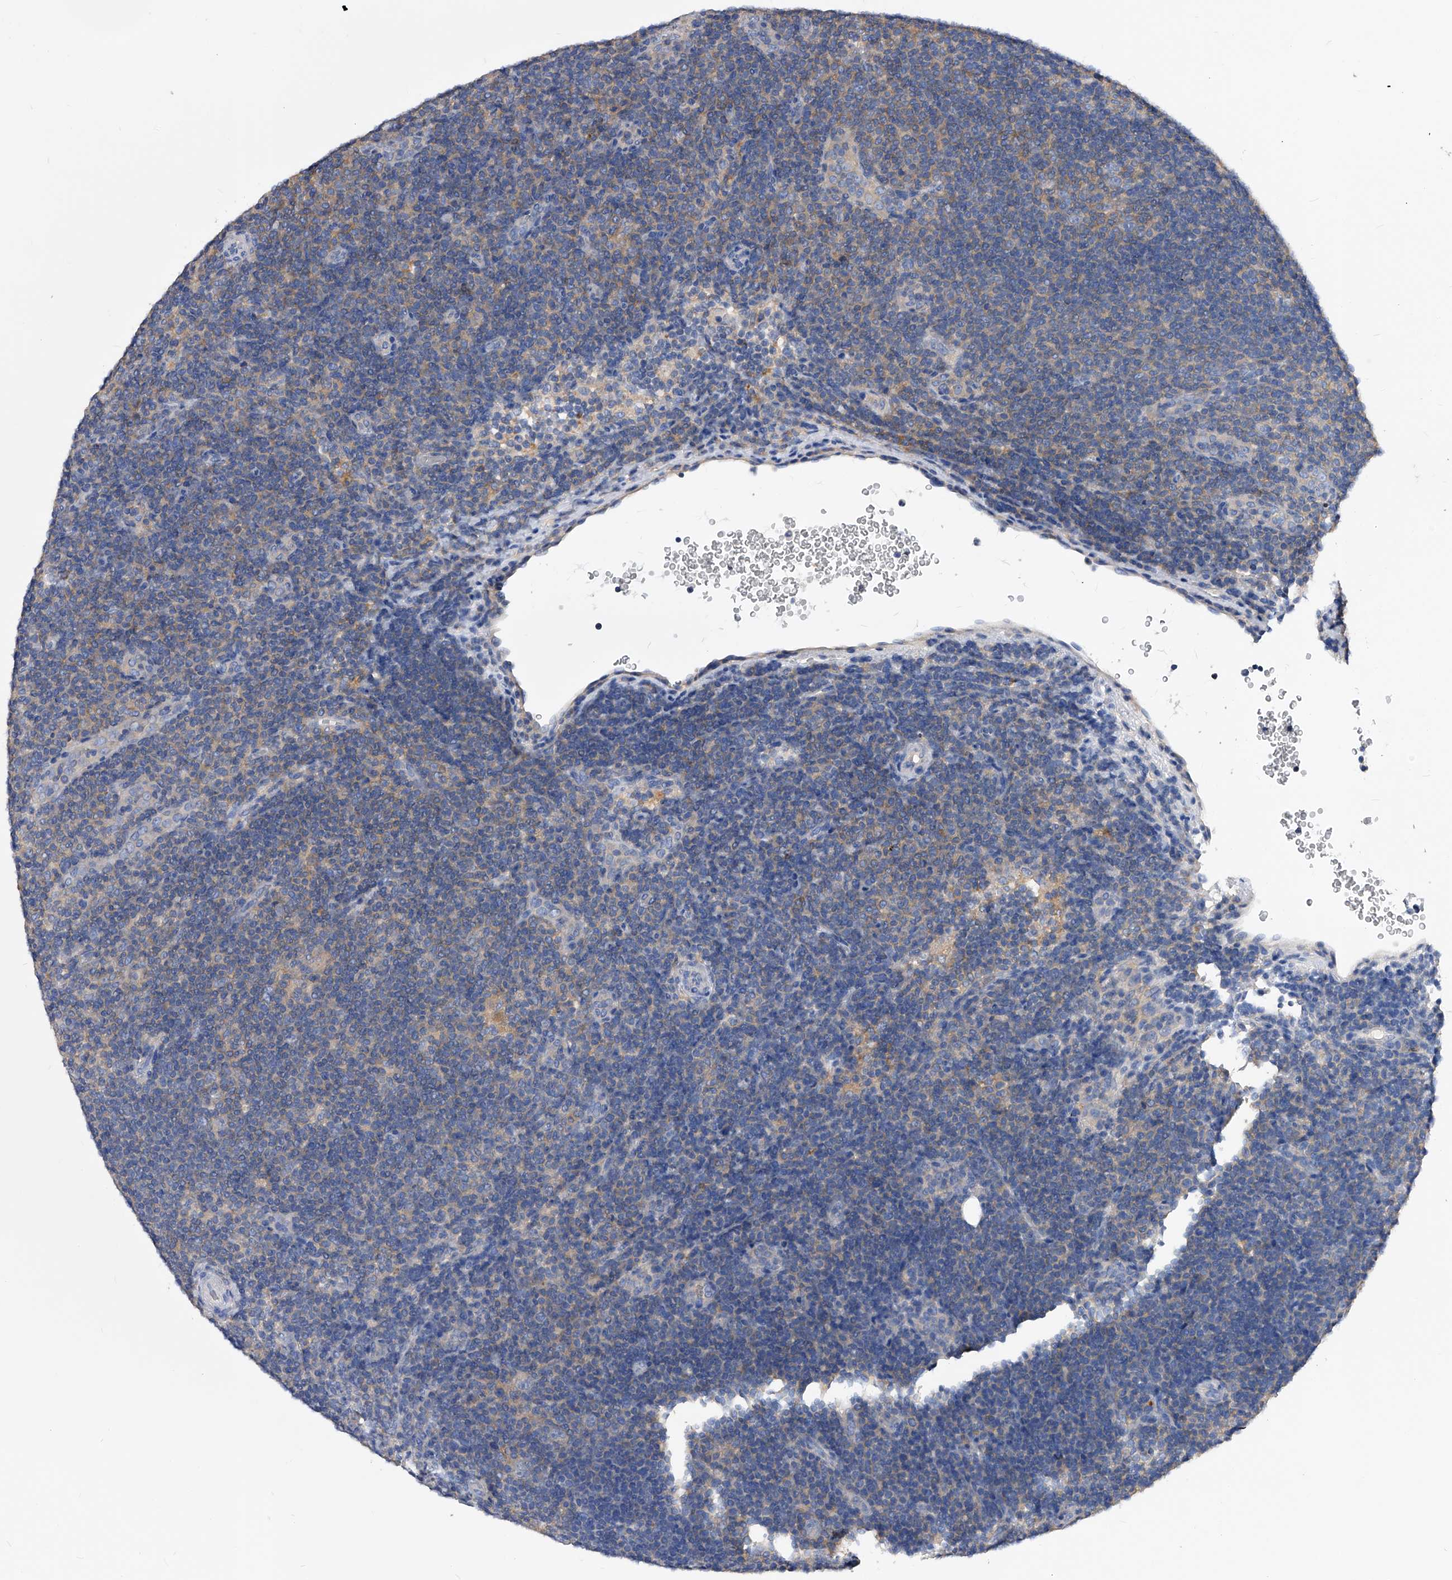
{"staining": {"intensity": "negative", "quantity": "none", "location": "none"}, "tissue": "lymphoma", "cell_type": "Tumor cells", "image_type": "cancer", "snomed": [{"axis": "morphology", "description": "Hodgkin's disease, NOS"}, {"axis": "topography", "description": "Lymph node"}], "caption": "Human Hodgkin's disease stained for a protein using immunohistochemistry exhibits no positivity in tumor cells.", "gene": "APEH", "patient": {"sex": "female", "age": 57}}